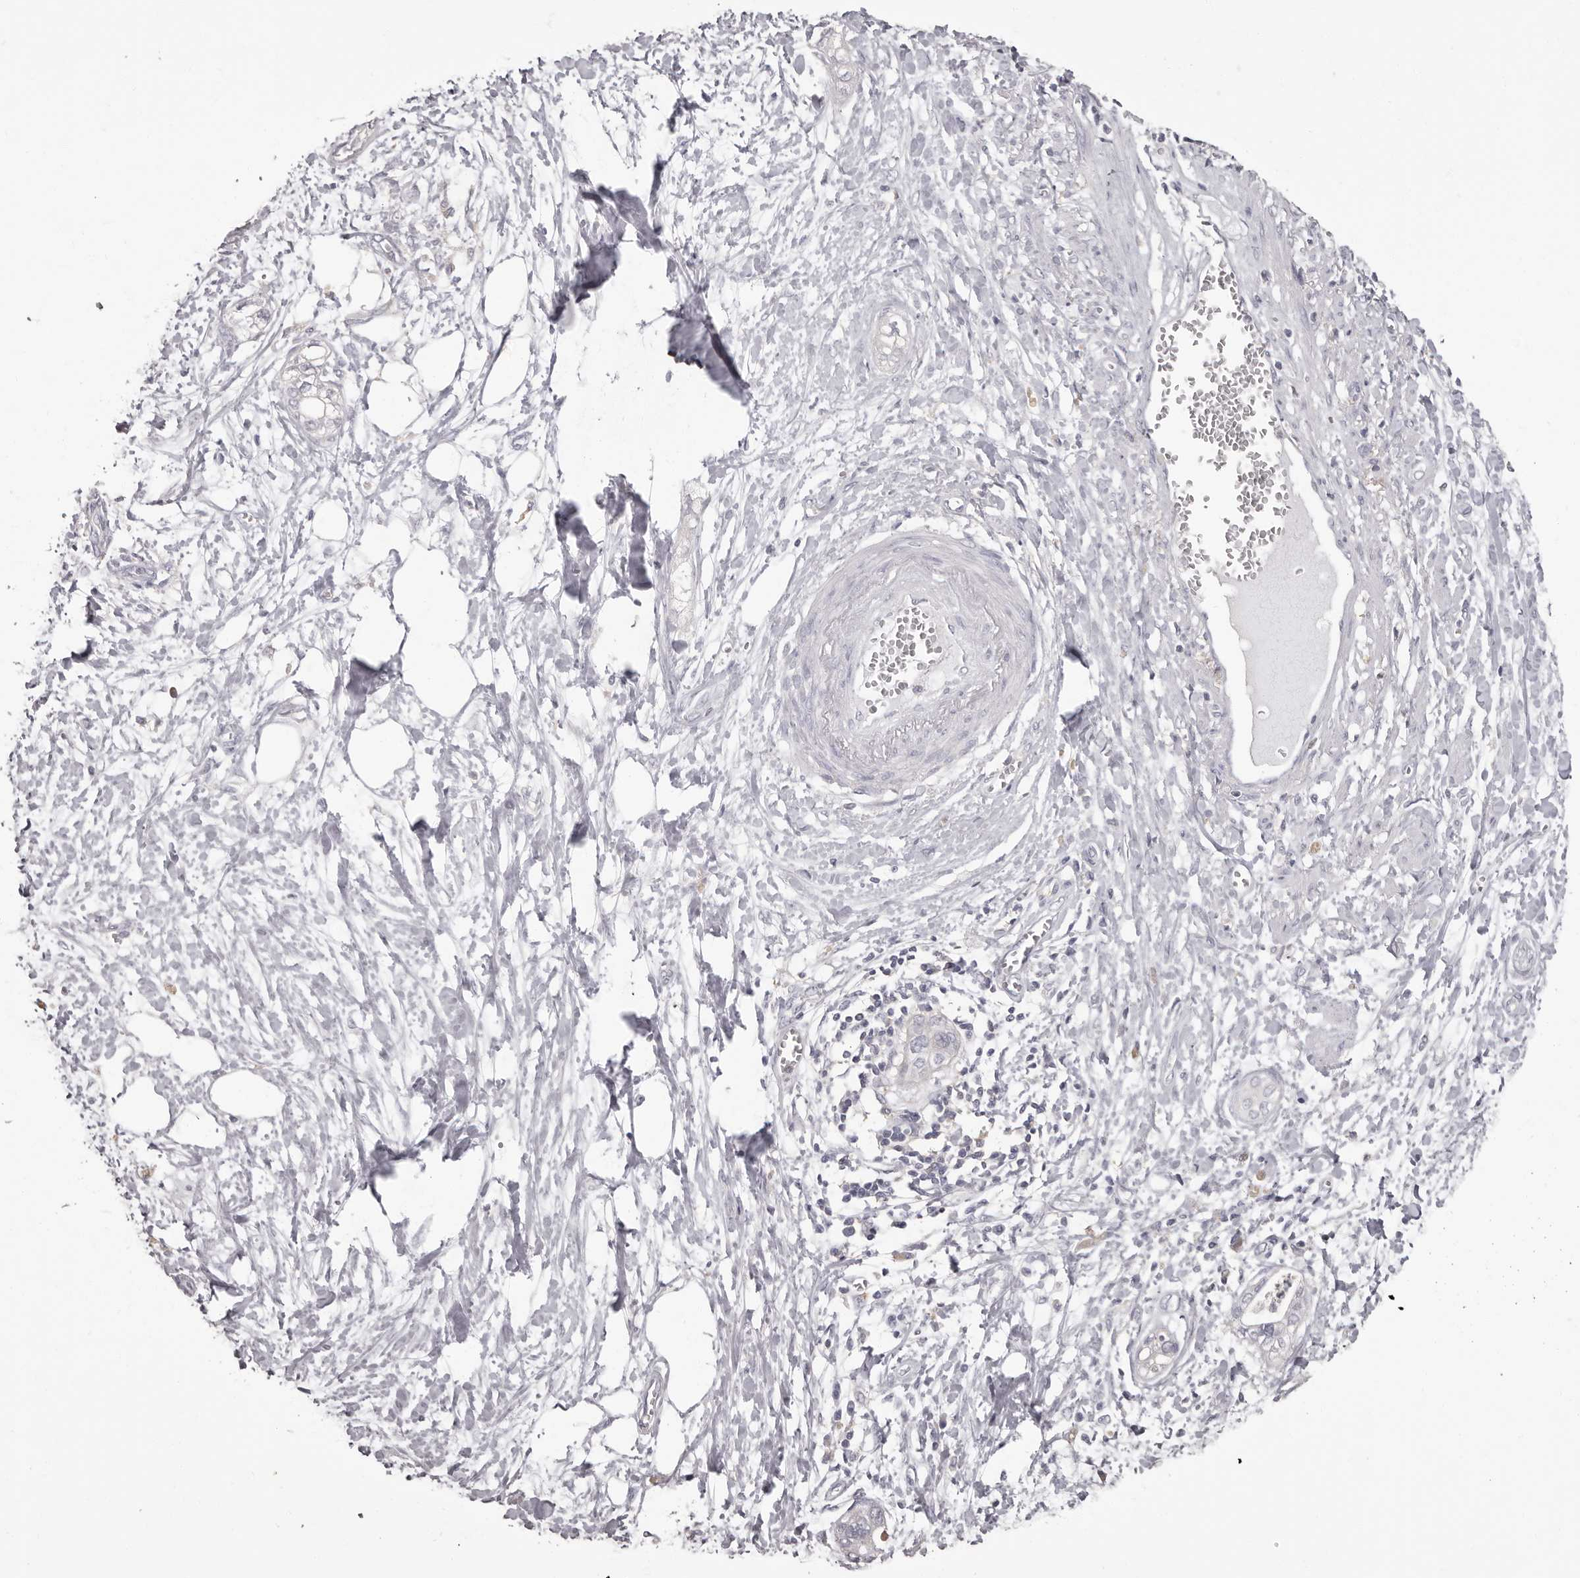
{"staining": {"intensity": "negative", "quantity": "none", "location": "none"}, "tissue": "pancreatic cancer", "cell_type": "Tumor cells", "image_type": "cancer", "snomed": [{"axis": "morphology", "description": "Adenocarcinoma, NOS"}, {"axis": "topography", "description": "Pancreas"}], "caption": "Immunohistochemical staining of human pancreatic adenocarcinoma reveals no significant positivity in tumor cells.", "gene": "APEH", "patient": {"sex": "male", "age": 68}}